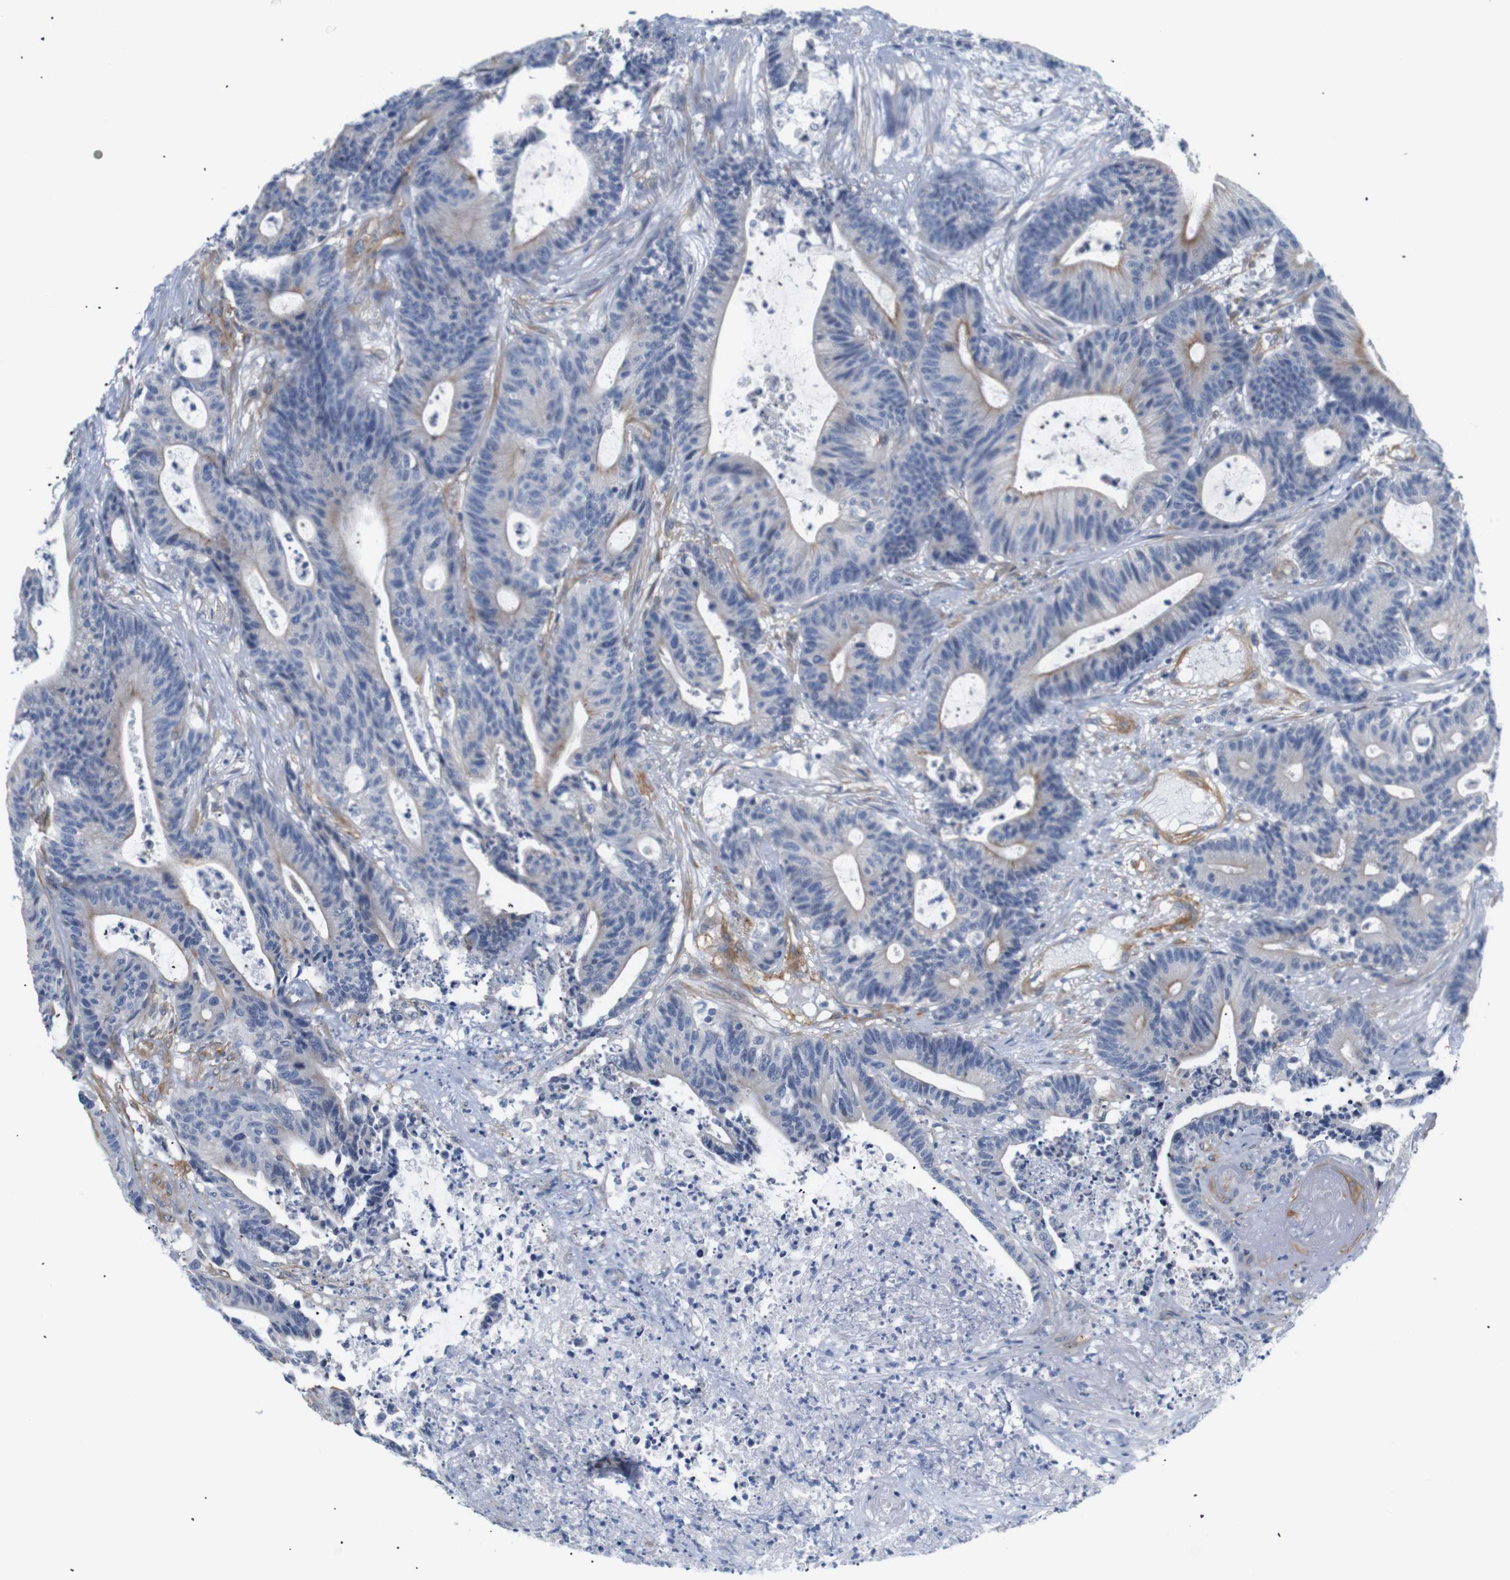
{"staining": {"intensity": "weak", "quantity": "<25%", "location": "cytoplasmic/membranous"}, "tissue": "colorectal cancer", "cell_type": "Tumor cells", "image_type": "cancer", "snomed": [{"axis": "morphology", "description": "Adenocarcinoma, NOS"}, {"axis": "topography", "description": "Colon"}], "caption": "This histopathology image is of colorectal adenocarcinoma stained with immunohistochemistry (IHC) to label a protein in brown with the nuclei are counter-stained blue. There is no staining in tumor cells.", "gene": "STMN3", "patient": {"sex": "female", "age": 84}}